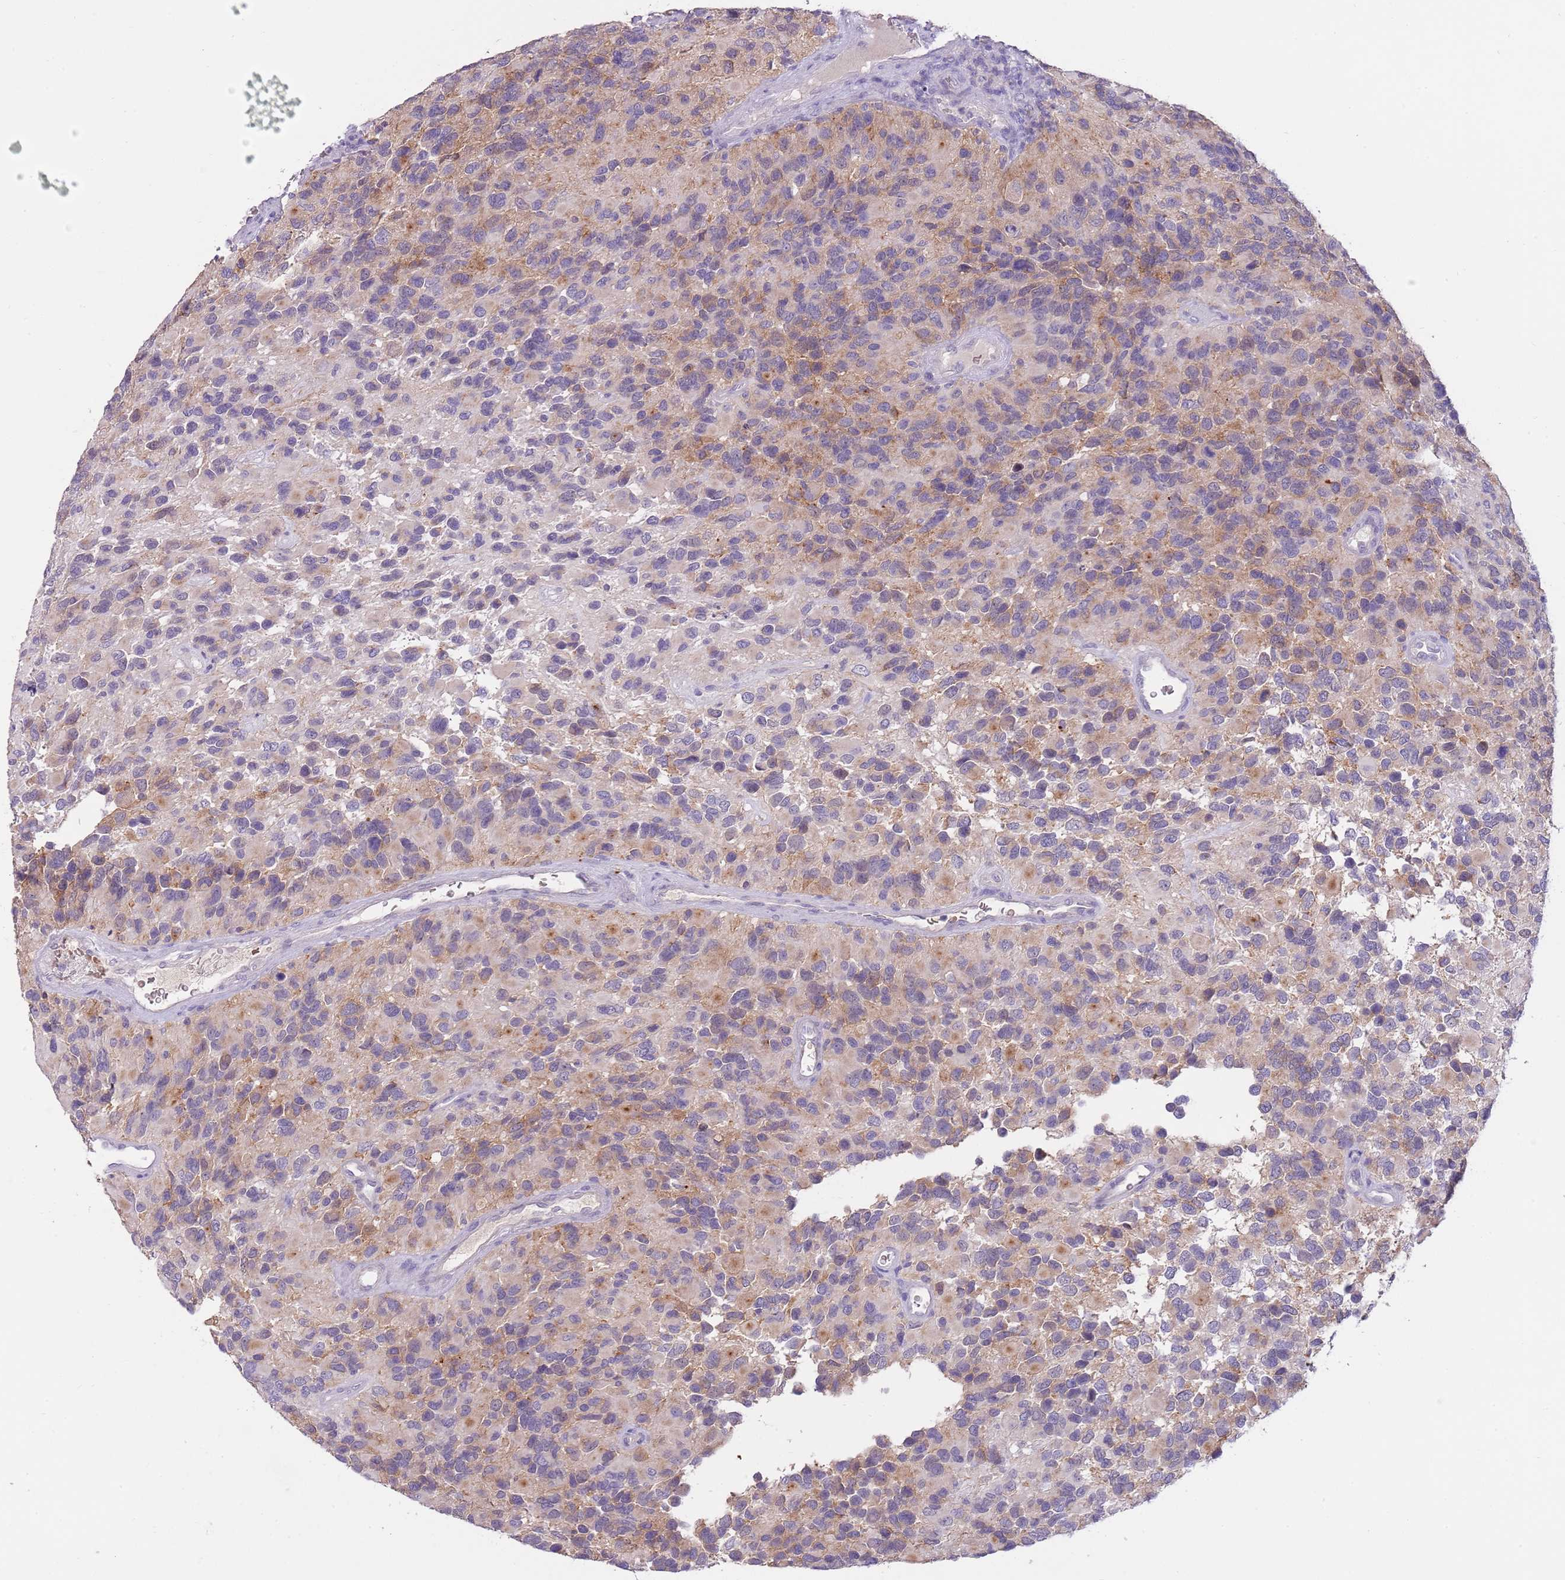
{"staining": {"intensity": "weak", "quantity": "<25%", "location": "cytoplasmic/membranous"}, "tissue": "glioma", "cell_type": "Tumor cells", "image_type": "cancer", "snomed": [{"axis": "morphology", "description": "Glioma, malignant, High grade"}, {"axis": "topography", "description": "Brain"}], "caption": "This is an immunohistochemistry image of glioma. There is no expression in tumor cells.", "gene": "CFAP73", "patient": {"sex": "male", "age": 77}}